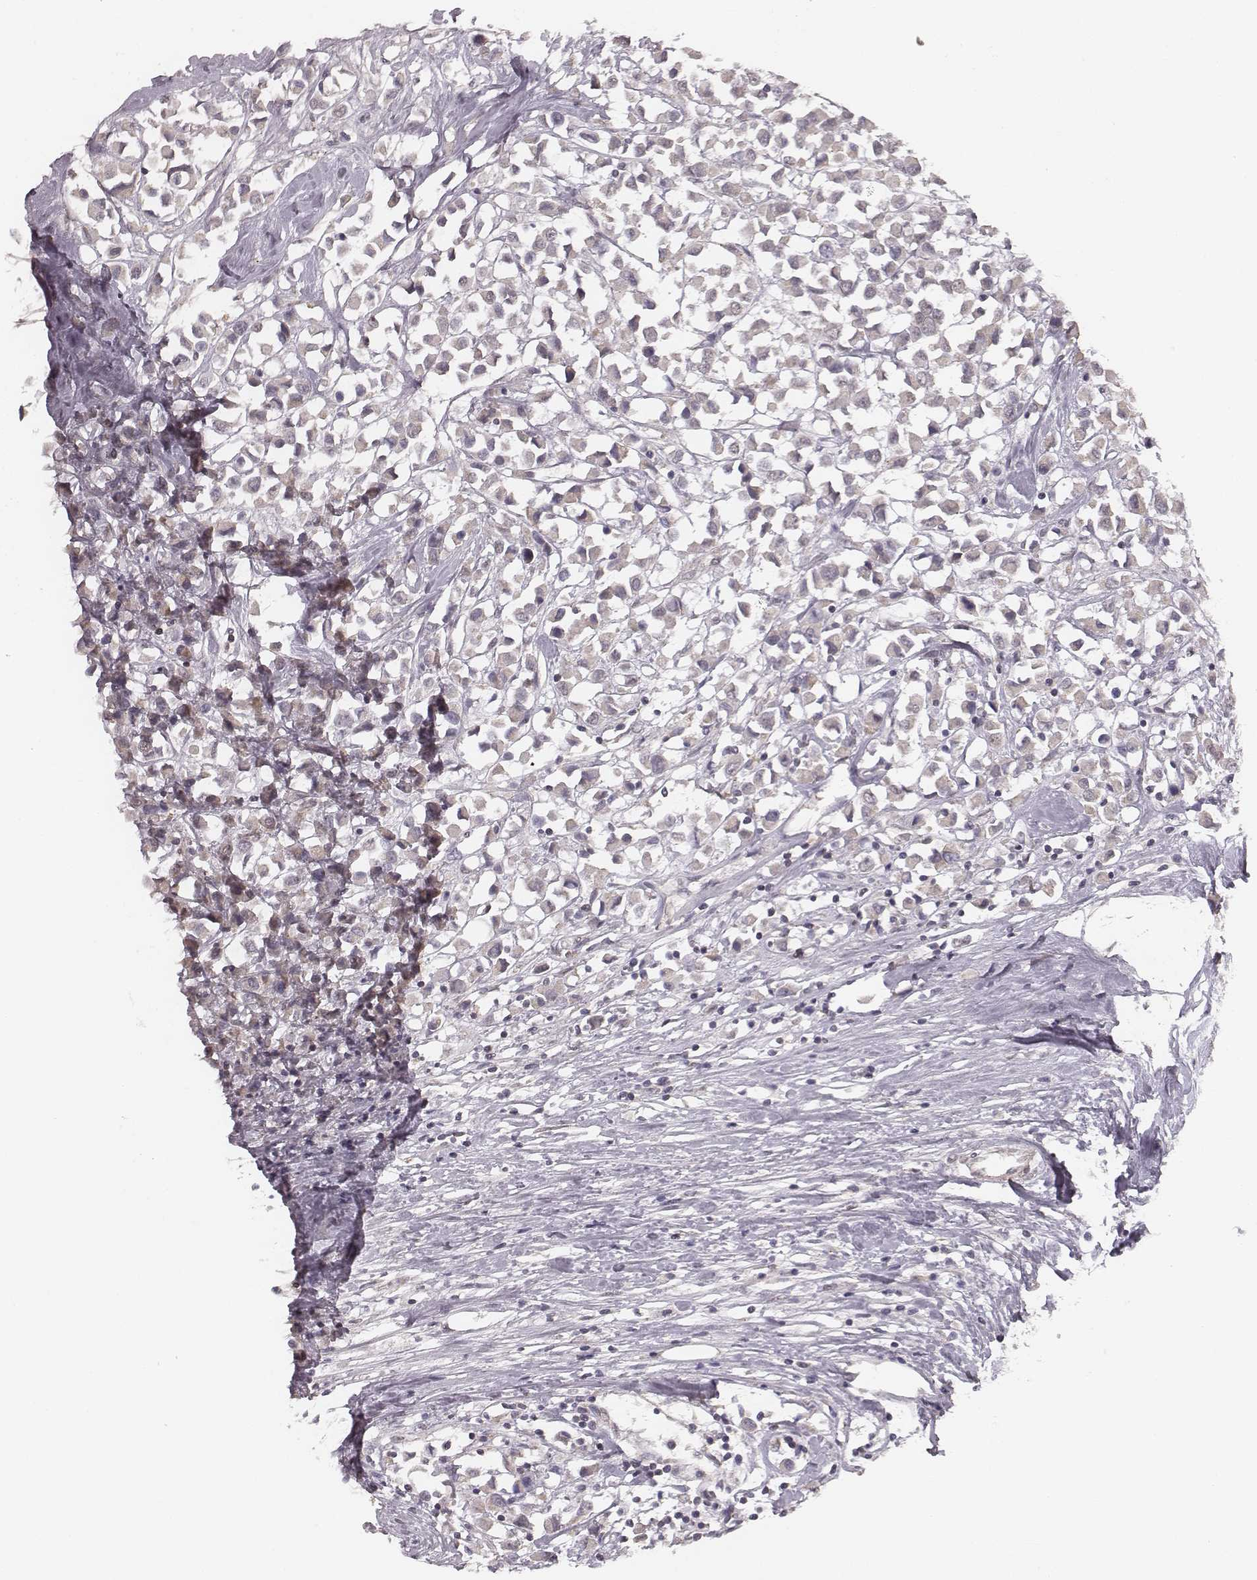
{"staining": {"intensity": "negative", "quantity": "none", "location": "none"}, "tissue": "breast cancer", "cell_type": "Tumor cells", "image_type": "cancer", "snomed": [{"axis": "morphology", "description": "Duct carcinoma"}, {"axis": "topography", "description": "Breast"}], "caption": "This is a histopathology image of immunohistochemistry staining of breast infiltrating ductal carcinoma, which shows no staining in tumor cells.", "gene": "SLC7A4", "patient": {"sex": "female", "age": 61}}